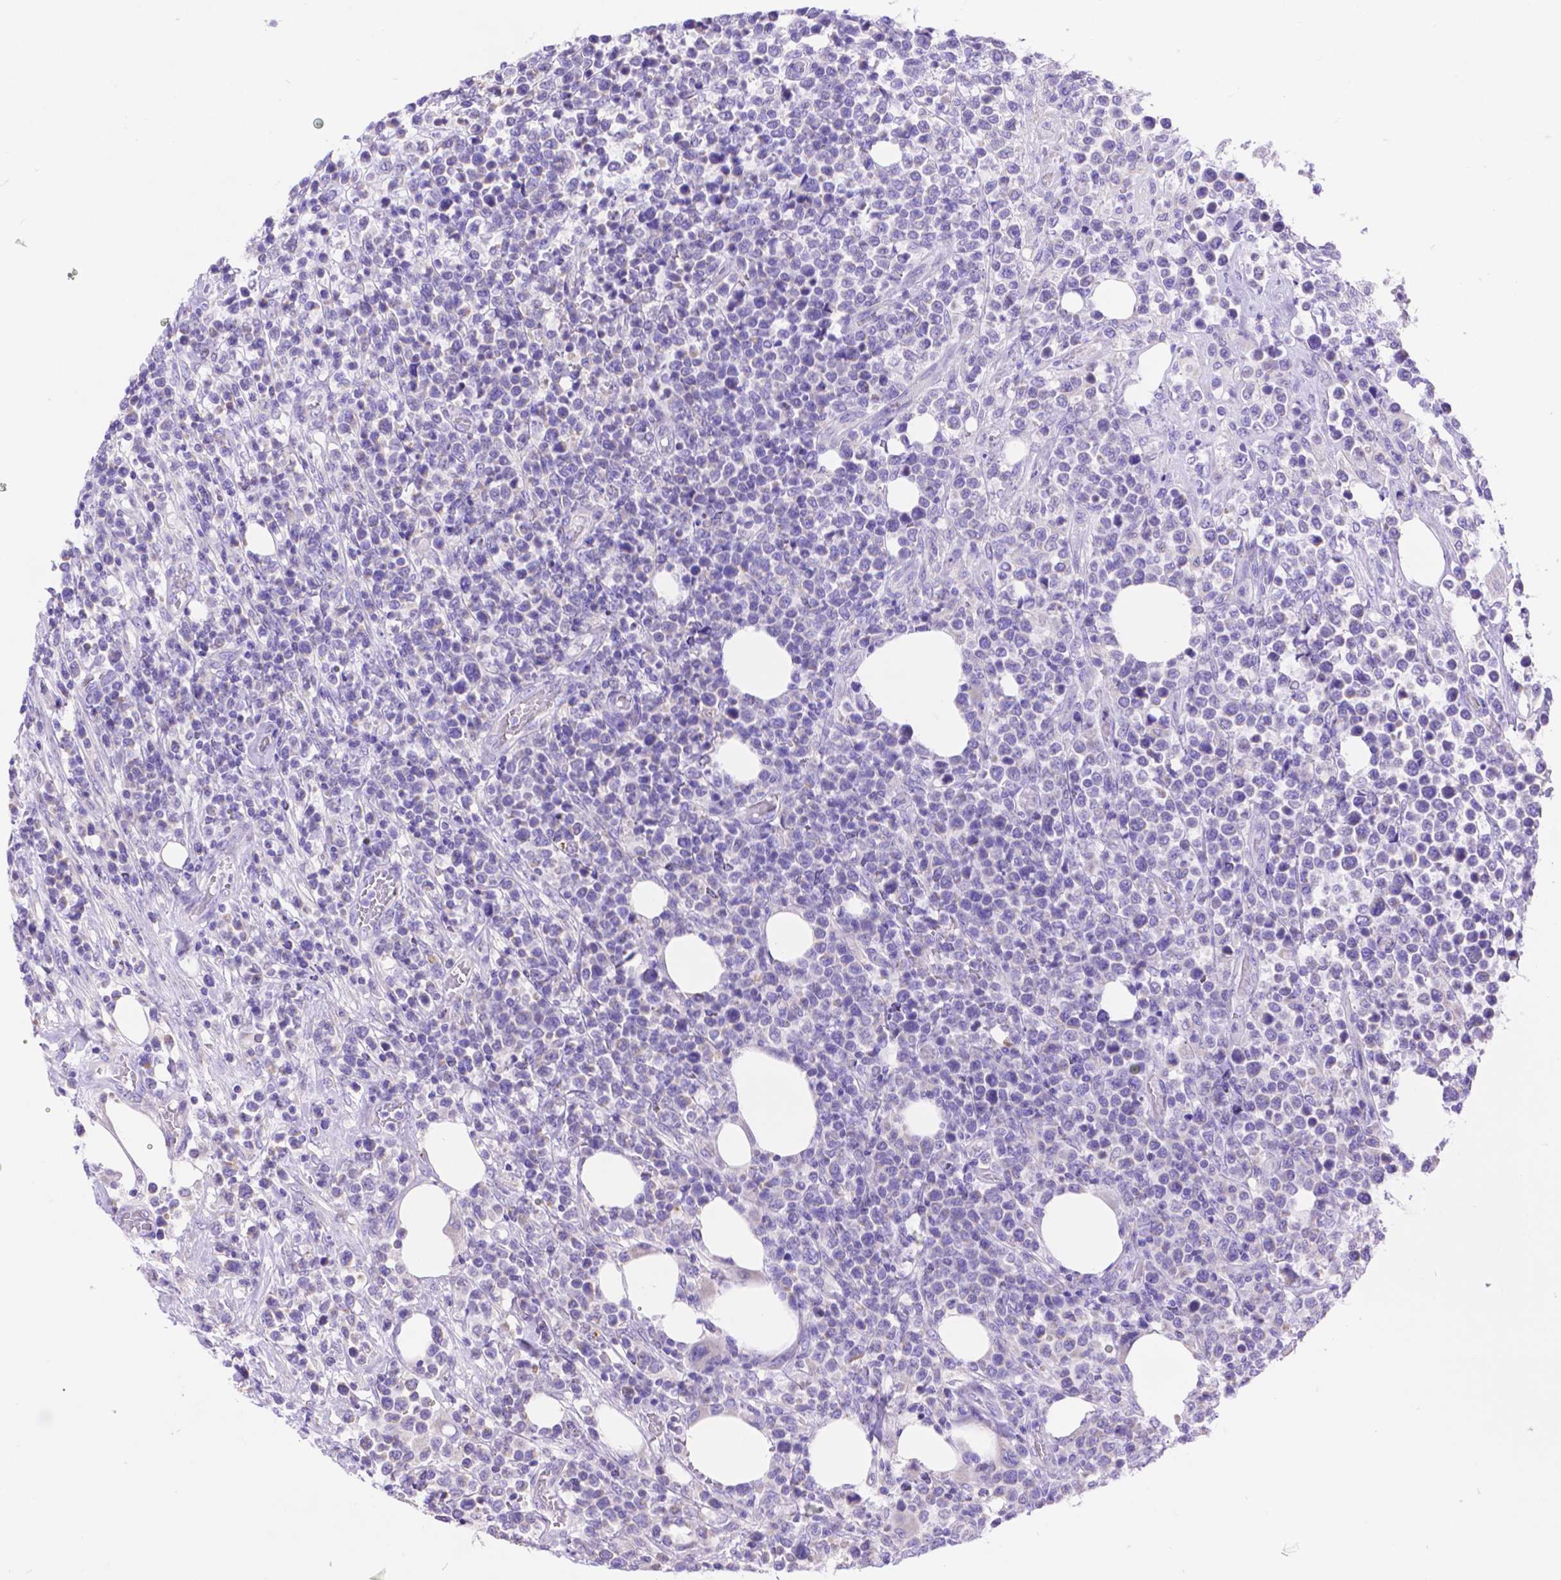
{"staining": {"intensity": "negative", "quantity": "none", "location": "none"}, "tissue": "lymphoma", "cell_type": "Tumor cells", "image_type": "cancer", "snomed": [{"axis": "morphology", "description": "Malignant lymphoma, non-Hodgkin's type, High grade"}, {"axis": "topography", "description": "Soft tissue"}], "caption": "Human malignant lymphoma, non-Hodgkin's type (high-grade) stained for a protein using immunohistochemistry (IHC) shows no expression in tumor cells.", "gene": "DHRS2", "patient": {"sex": "female", "age": 56}}